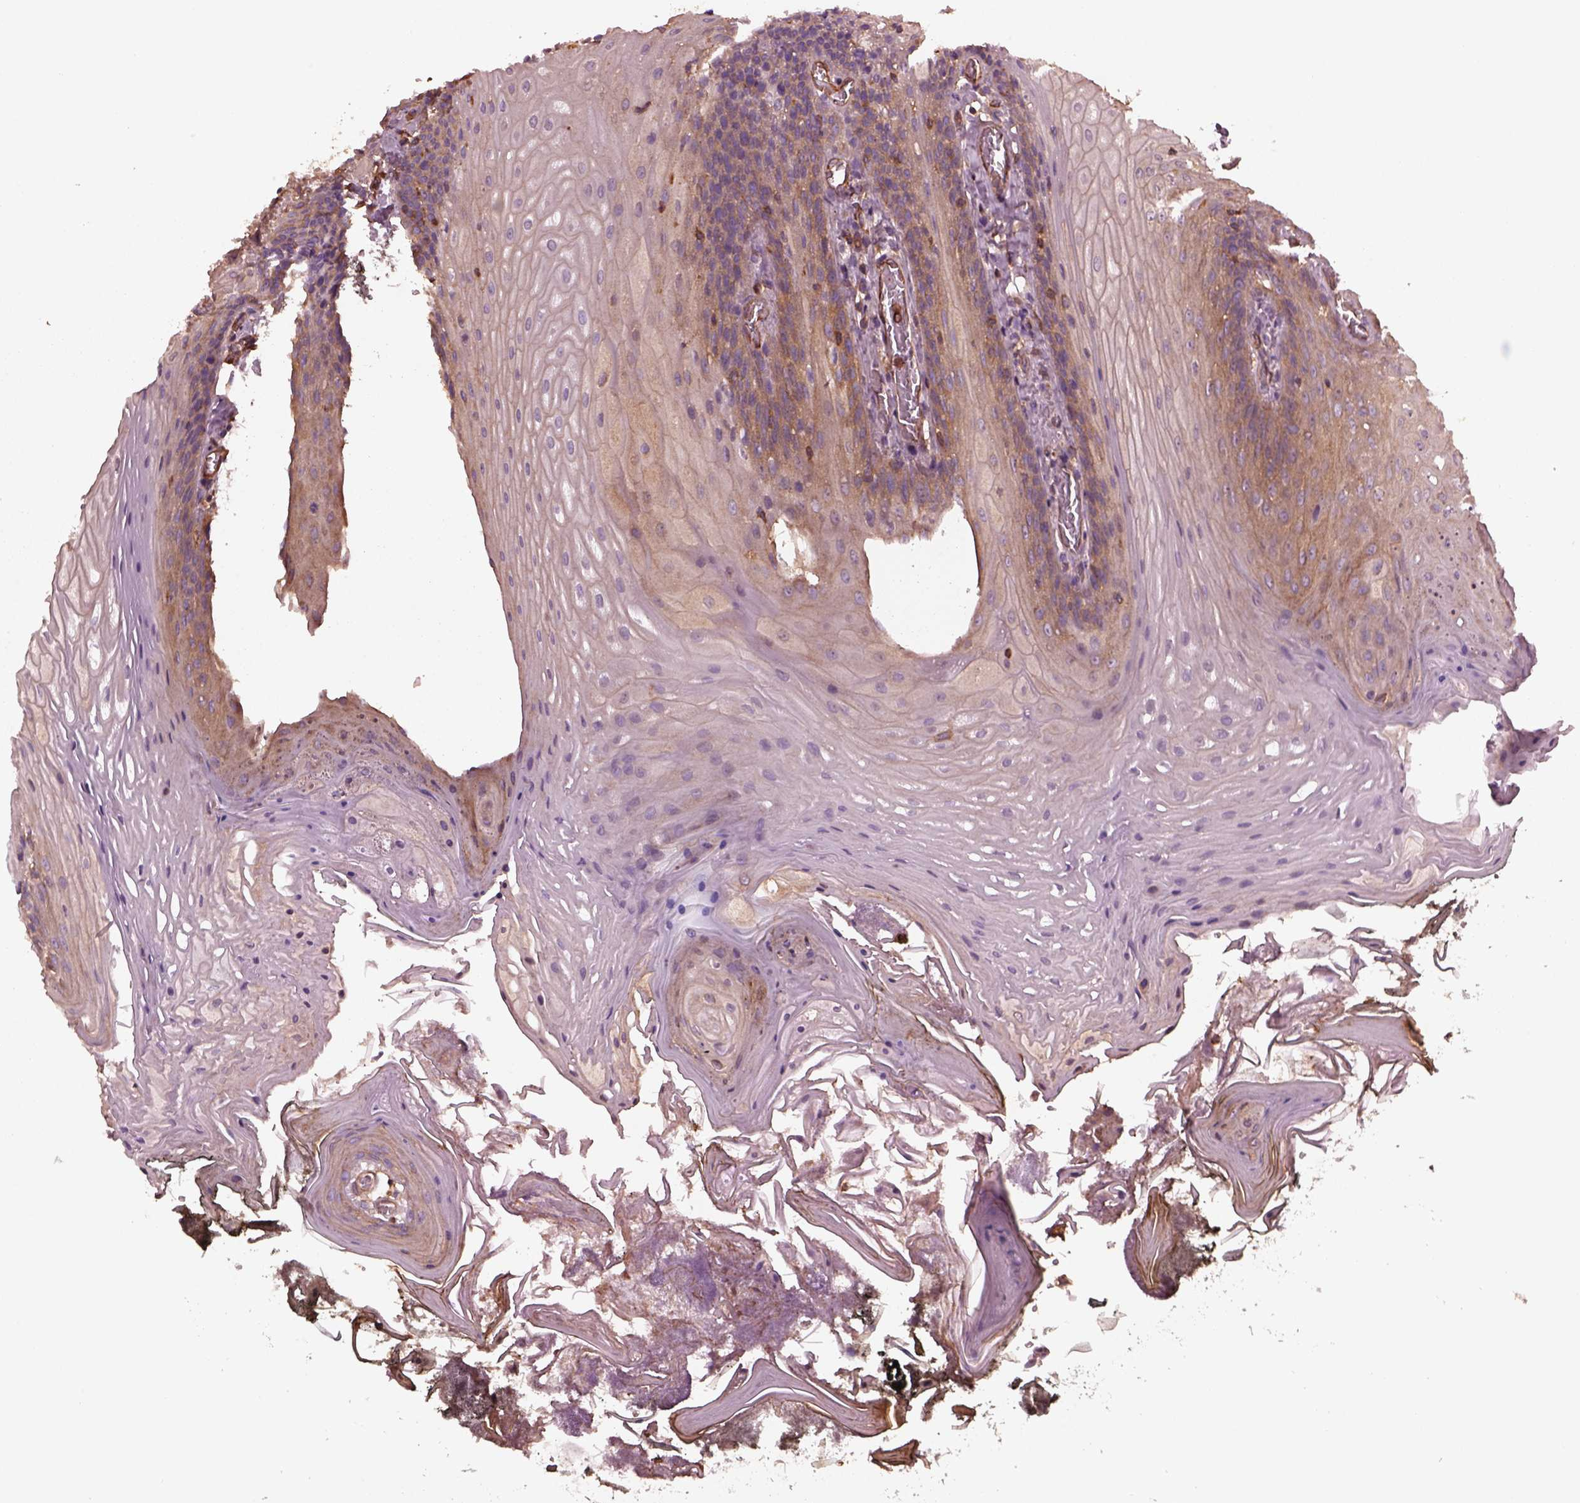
{"staining": {"intensity": "weak", "quantity": "25%-75%", "location": "cytoplasmic/membranous"}, "tissue": "oral mucosa", "cell_type": "Squamous epithelial cells", "image_type": "normal", "snomed": [{"axis": "morphology", "description": "Normal tissue, NOS"}, {"axis": "topography", "description": "Oral tissue"}], "caption": "An image showing weak cytoplasmic/membranous staining in about 25%-75% of squamous epithelial cells in unremarkable oral mucosa, as visualized by brown immunohistochemical staining.", "gene": "MYL1", "patient": {"sex": "male", "age": 9}}